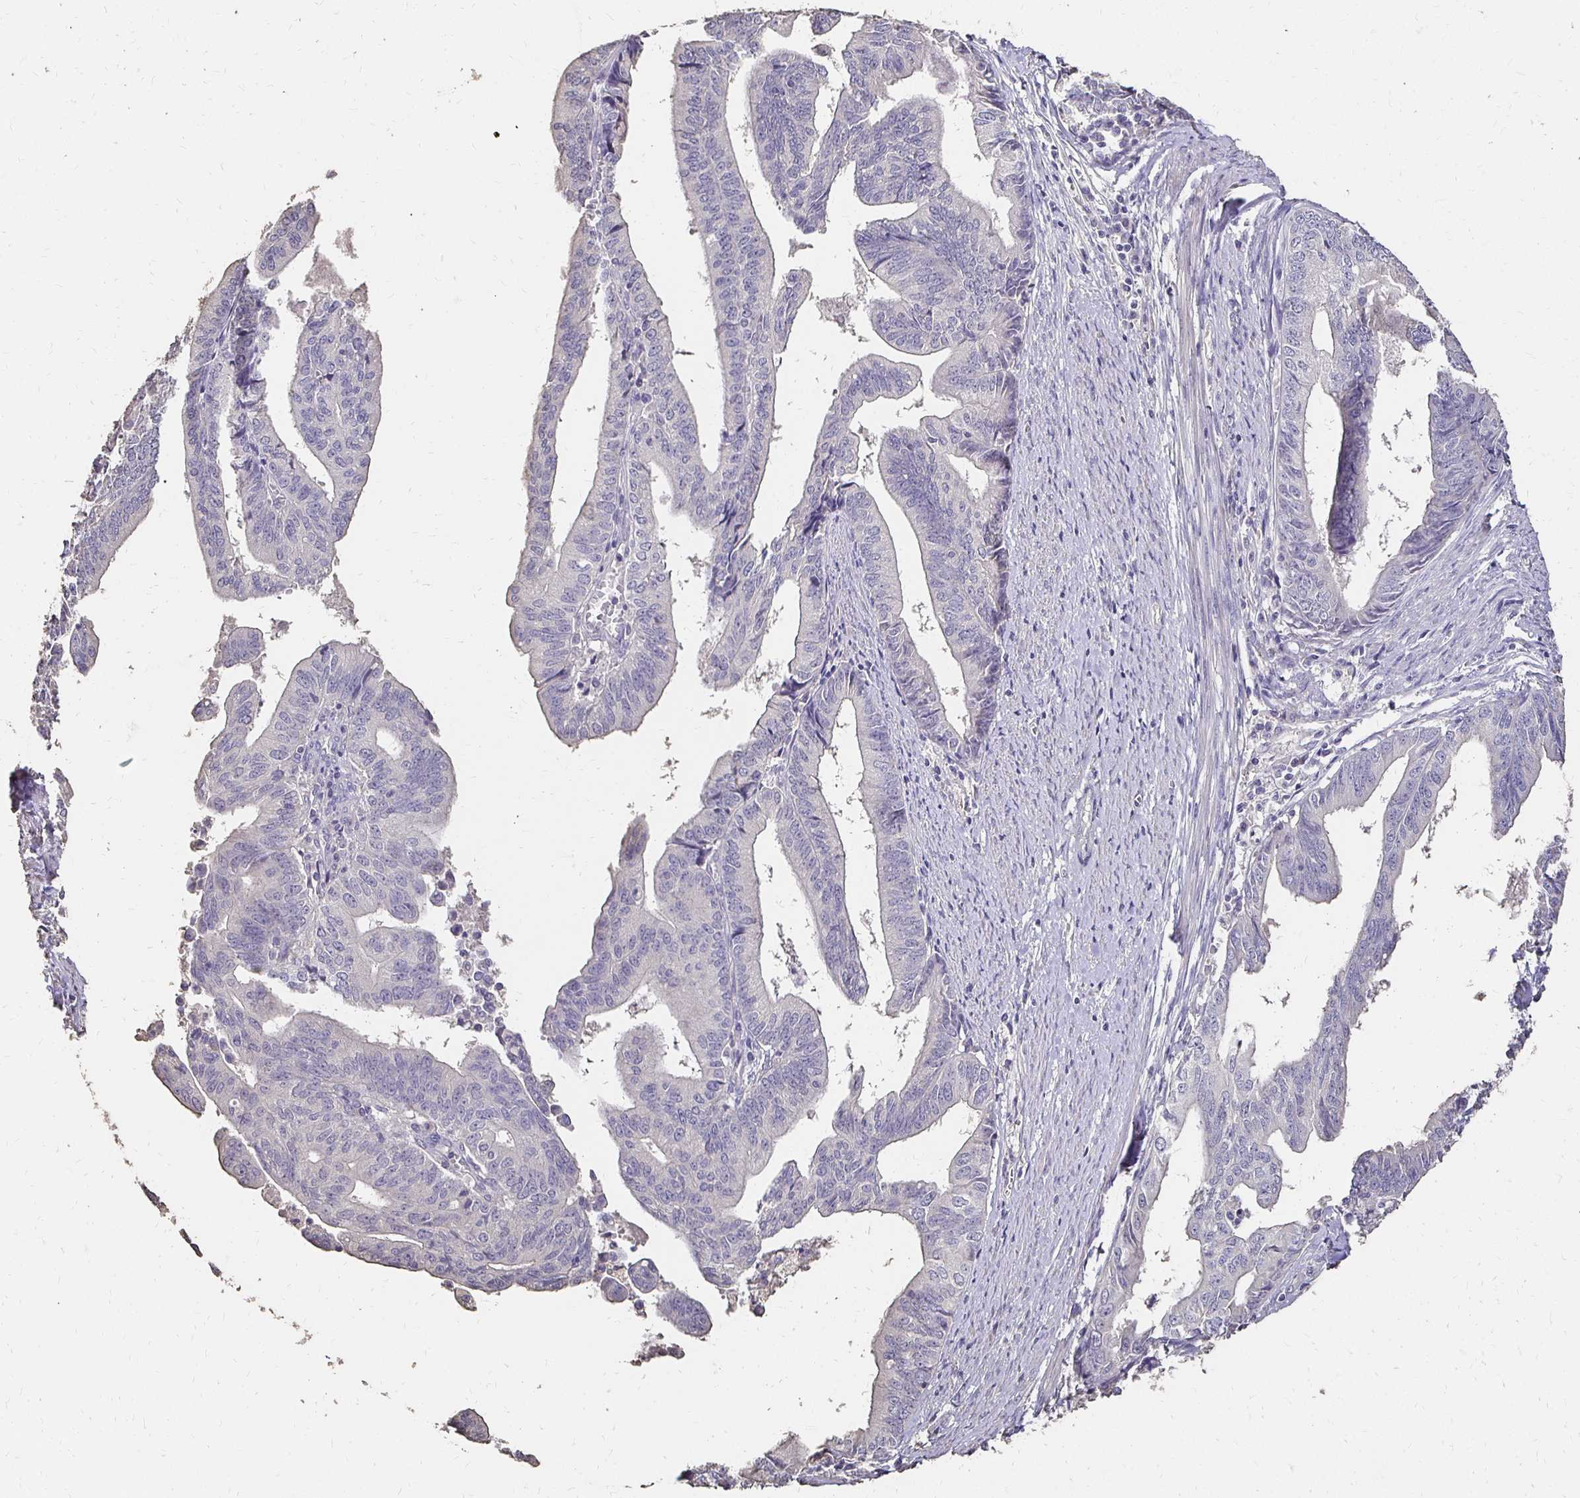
{"staining": {"intensity": "negative", "quantity": "none", "location": "none"}, "tissue": "endometrial cancer", "cell_type": "Tumor cells", "image_type": "cancer", "snomed": [{"axis": "morphology", "description": "Adenocarcinoma, NOS"}, {"axis": "topography", "description": "Endometrium"}], "caption": "Tumor cells show no significant staining in endometrial cancer (adenocarcinoma).", "gene": "UGT1A6", "patient": {"sex": "female", "age": 65}}